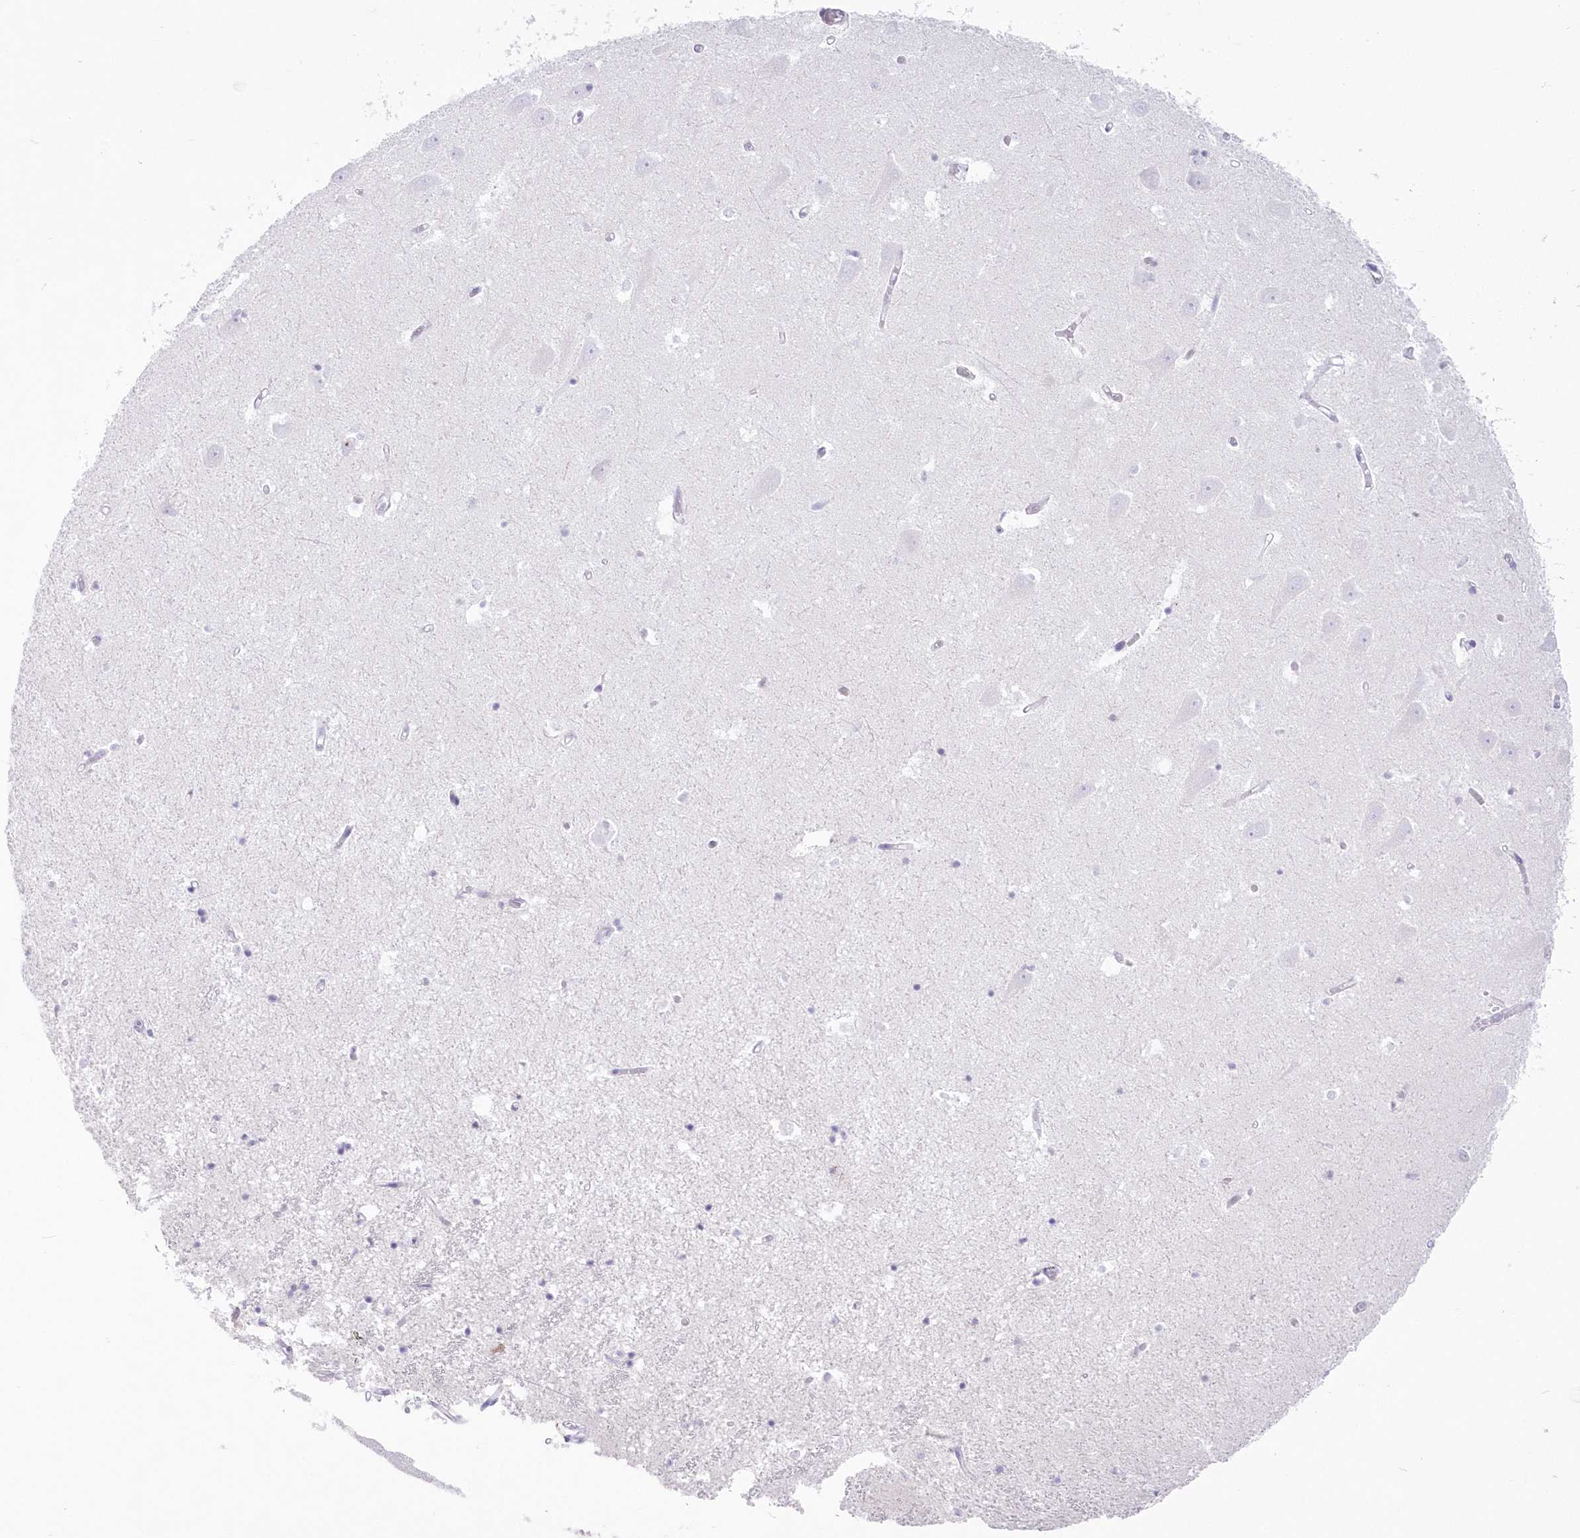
{"staining": {"intensity": "negative", "quantity": "none", "location": "none"}, "tissue": "hippocampus", "cell_type": "Glial cells", "image_type": "normal", "snomed": [{"axis": "morphology", "description": "Normal tissue, NOS"}, {"axis": "topography", "description": "Hippocampus"}], "caption": "High magnification brightfield microscopy of benign hippocampus stained with DAB (brown) and counterstained with hematoxylin (blue): glial cells show no significant positivity.", "gene": "ZNF843", "patient": {"sex": "male", "age": 70}}